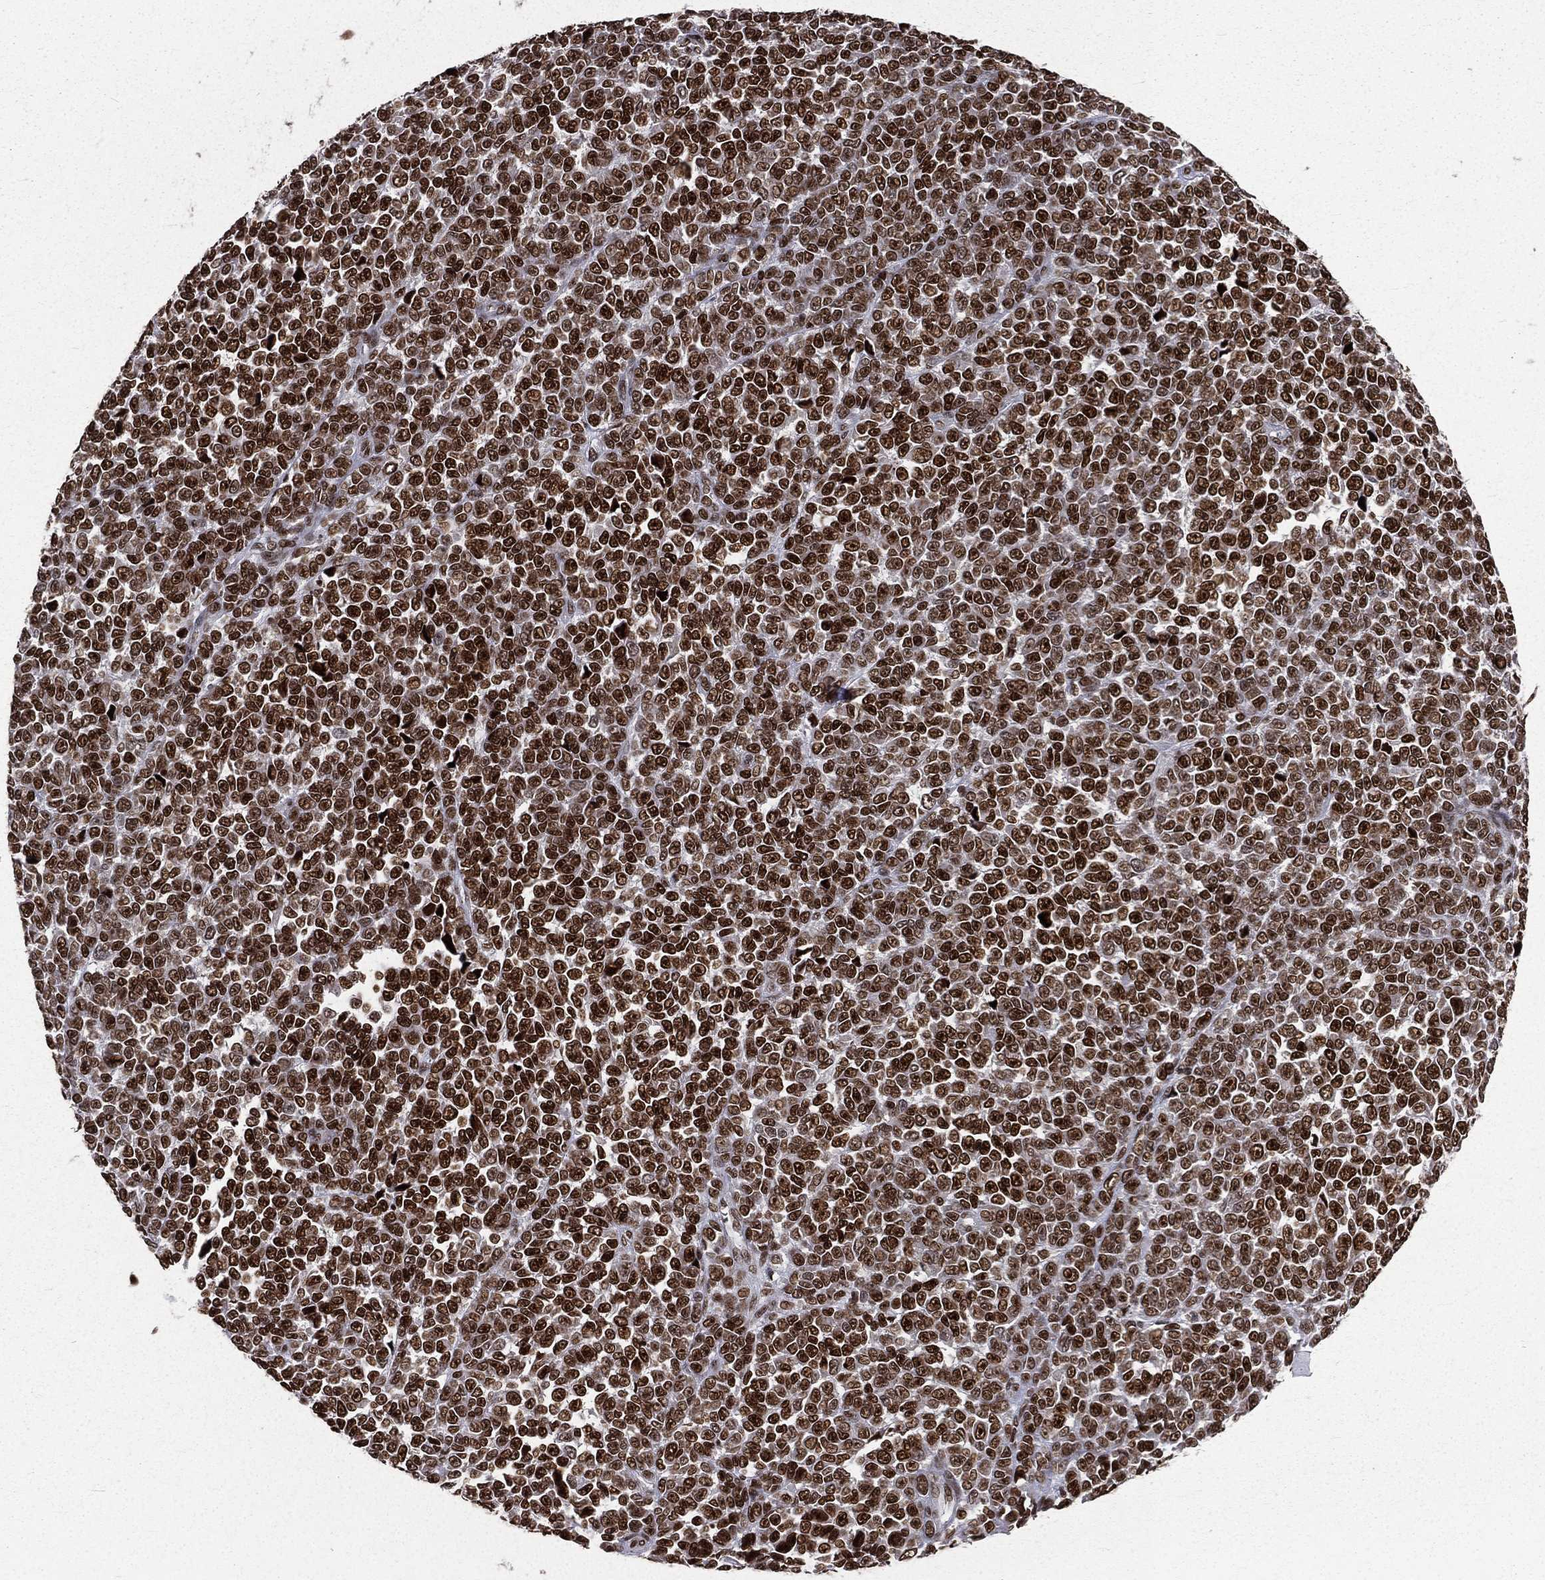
{"staining": {"intensity": "strong", "quantity": ">75%", "location": "nuclear"}, "tissue": "melanoma", "cell_type": "Tumor cells", "image_type": "cancer", "snomed": [{"axis": "morphology", "description": "Malignant melanoma, NOS"}, {"axis": "topography", "description": "Skin"}], "caption": "This is an image of IHC staining of malignant melanoma, which shows strong staining in the nuclear of tumor cells.", "gene": "POLB", "patient": {"sex": "female", "age": 95}}